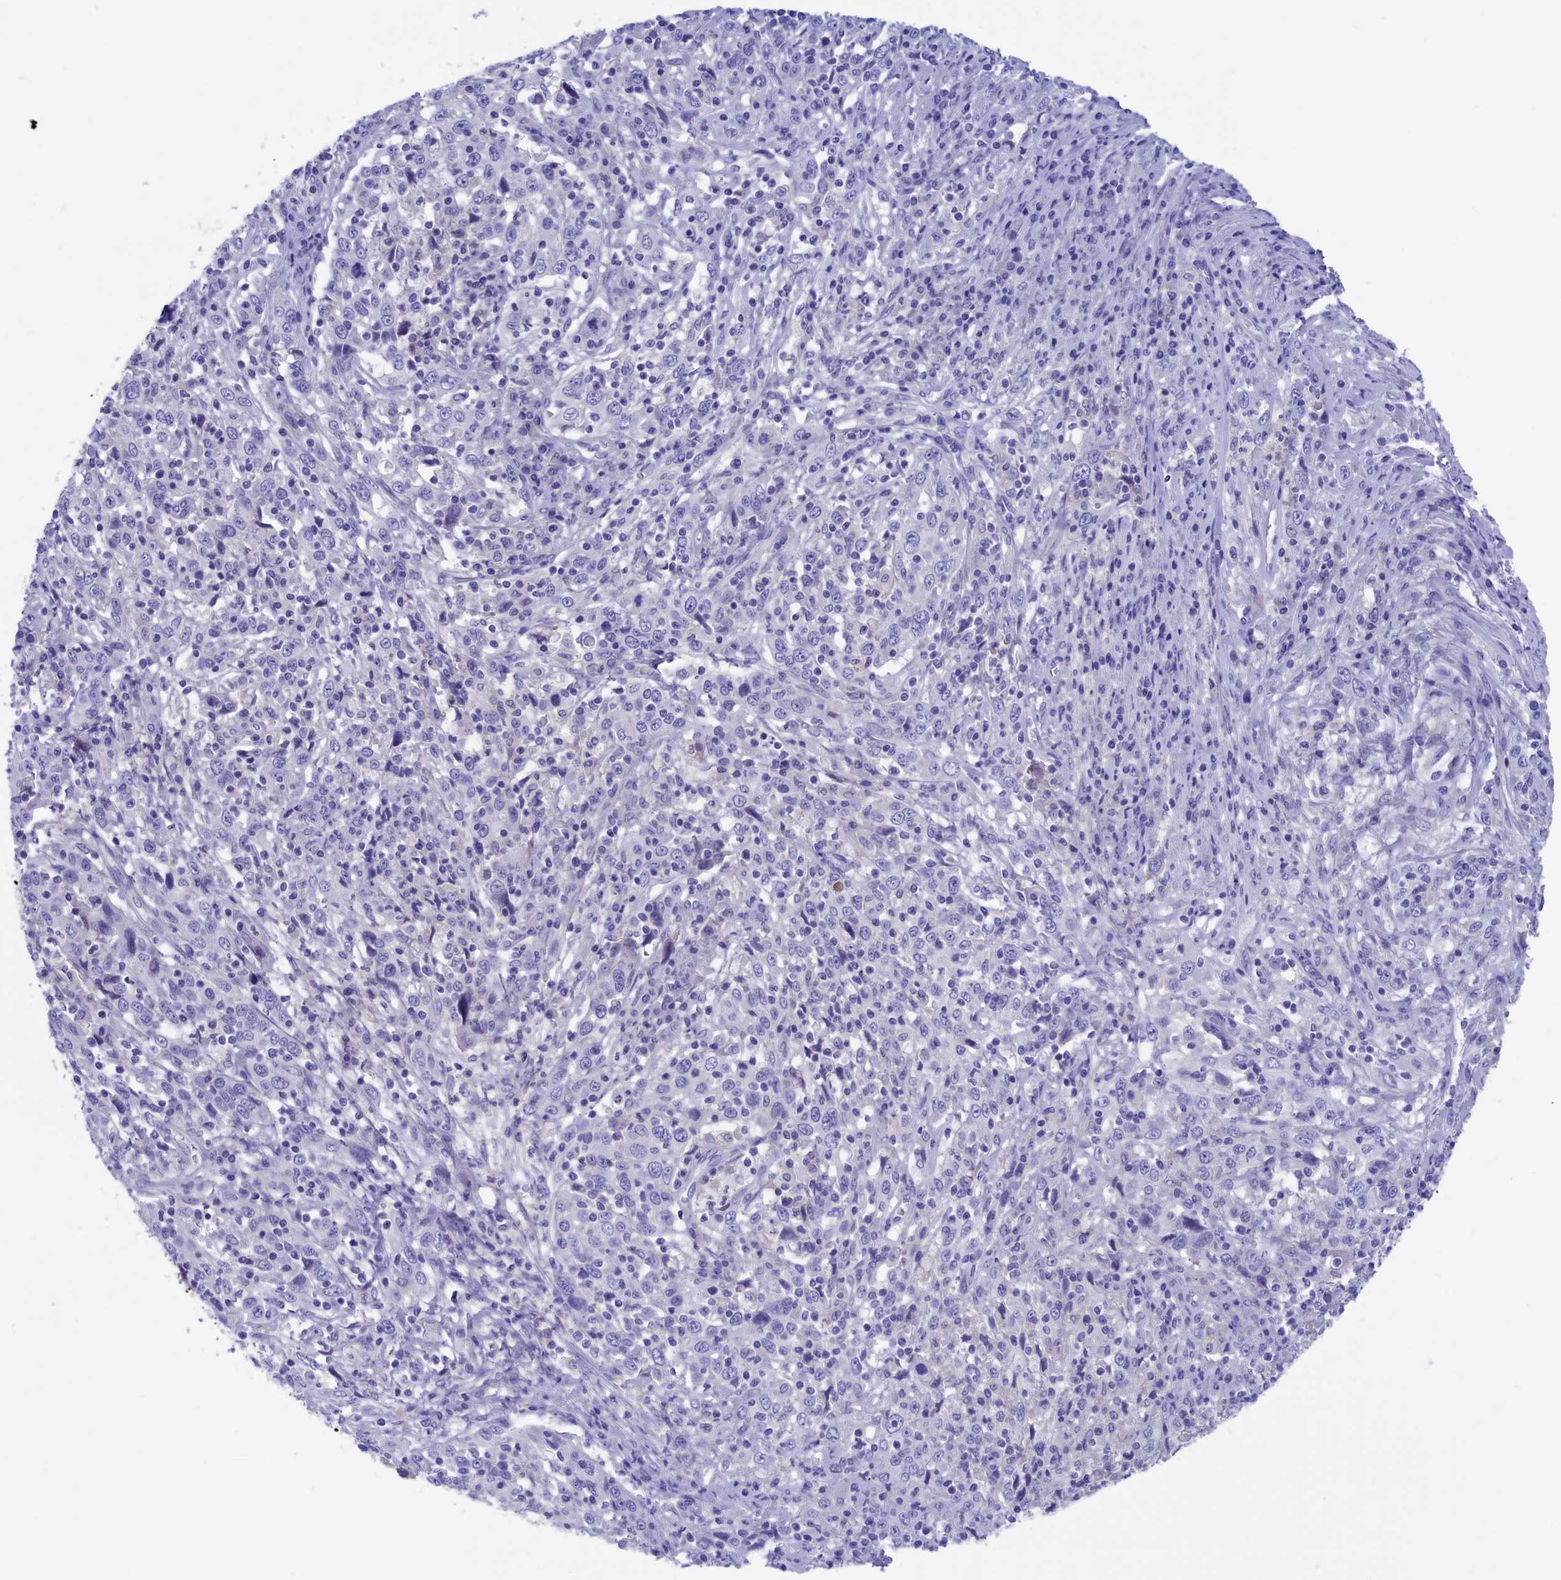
{"staining": {"intensity": "negative", "quantity": "none", "location": "none"}, "tissue": "cervical cancer", "cell_type": "Tumor cells", "image_type": "cancer", "snomed": [{"axis": "morphology", "description": "Squamous cell carcinoma, NOS"}, {"axis": "topography", "description": "Cervix"}], "caption": "DAB (3,3'-diaminobenzidine) immunohistochemical staining of squamous cell carcinoma (cervical) exhibits no significant positivity in tumor cells. Brightfield microscopy of immunohistochemistry stained with DAB (3,3'-diaminobenzidine) (brown) and hematoxylin (blue), captured at high magnification.", "gene": "VPS35L", "patient": {"sex": "female", "age": 46}}